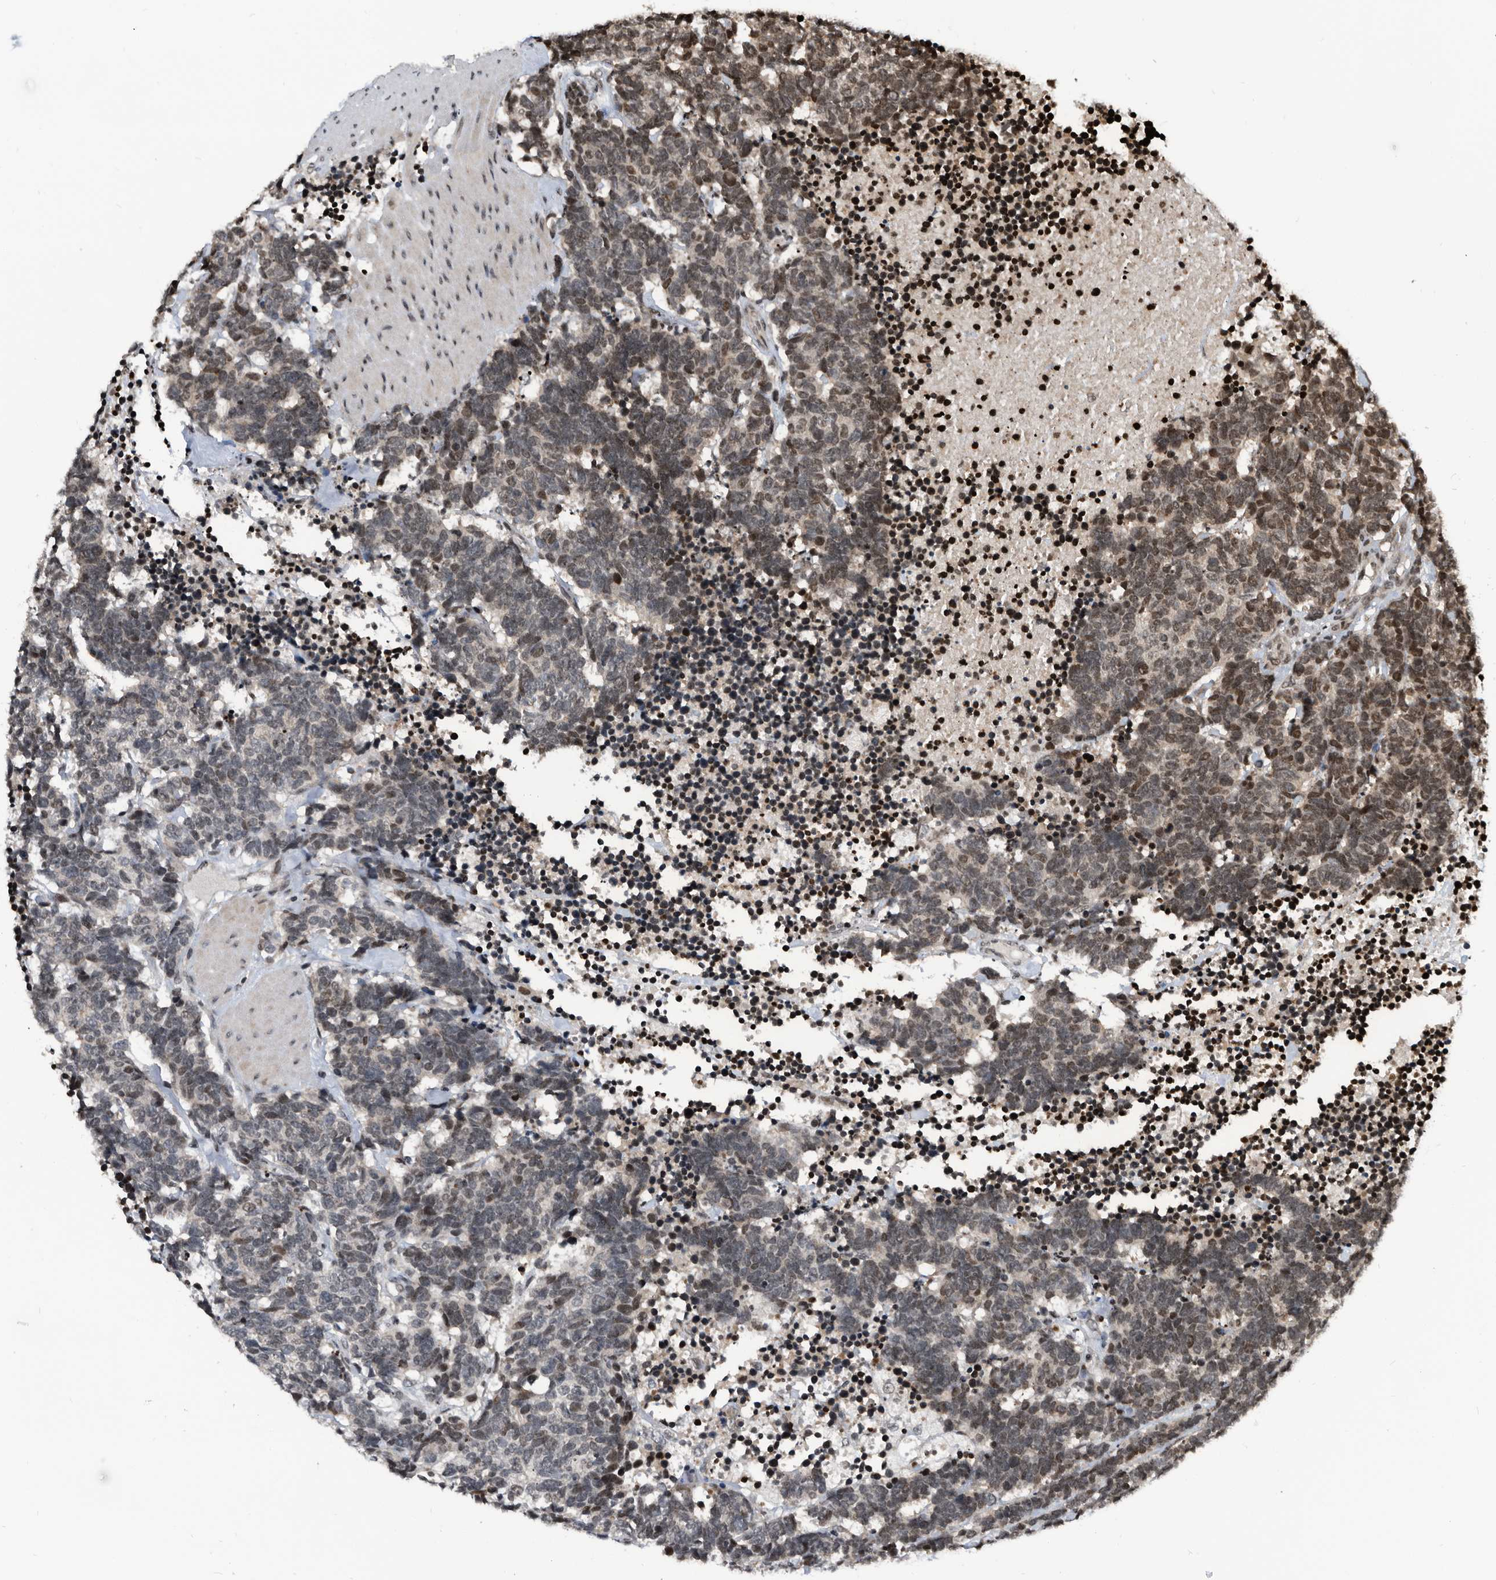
{"staining": {"intensity": "moderate", "quantity": "25%-75%", "location": "nuclear"}, "tissue": "carcinoid", "cell_type": "Tumor cells", "image_type": "cancer", "snomed": [{"axis": "morphology", "description": "Carcinoma, NOS"}, {"axis": "morphology", "description": "Carcinoid, malignant, NOS"}, {"axis": "topography", "description": "Urinary bladder"}], "caption": "Protein expression analysis of human carcinoma reveals moderate nuclear positivity in approximately 25%-75% of tumor cells.", "gene": "SNRNP48", "patient": {"sex": "male", "age": 57}}